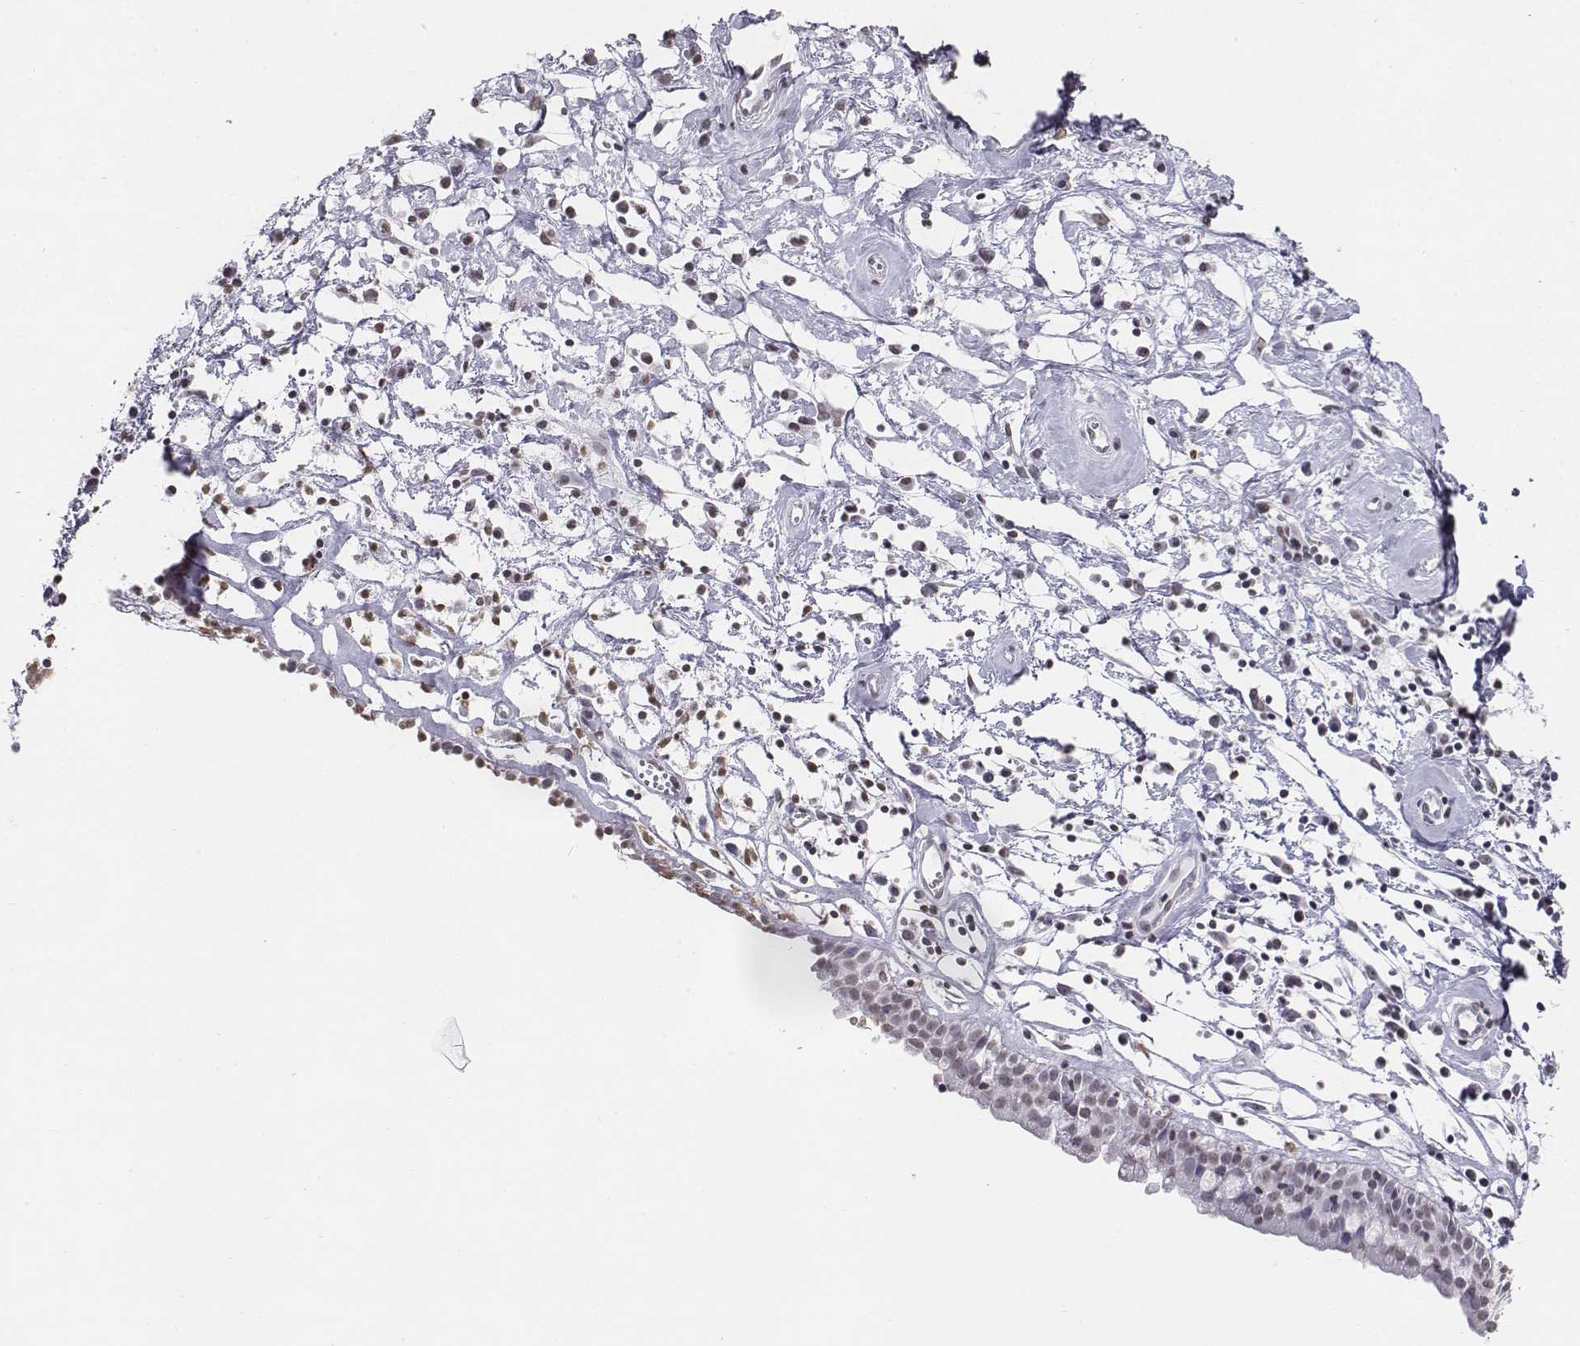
{"staining": {"intensity": "weak", "quantity": "25%-75%", "location": "nuclear"}, "tissue": "nasopharynx", "cell_type": "Respiratory epithelial cells", "image_type": "normal", "snomed": [{"axis": "morphology", "description": "Normal tissue, NOS"}, {"axis": "topography", "description": "Nasopharynx"}], "caption": "Protein expression analysis of benign nasopharynx shows weak nuclear positivity in about 25%-75% of respiratory epithelial cells.", "gene": "BARHL1", "patient": {"sex": "male", "age": 77}}